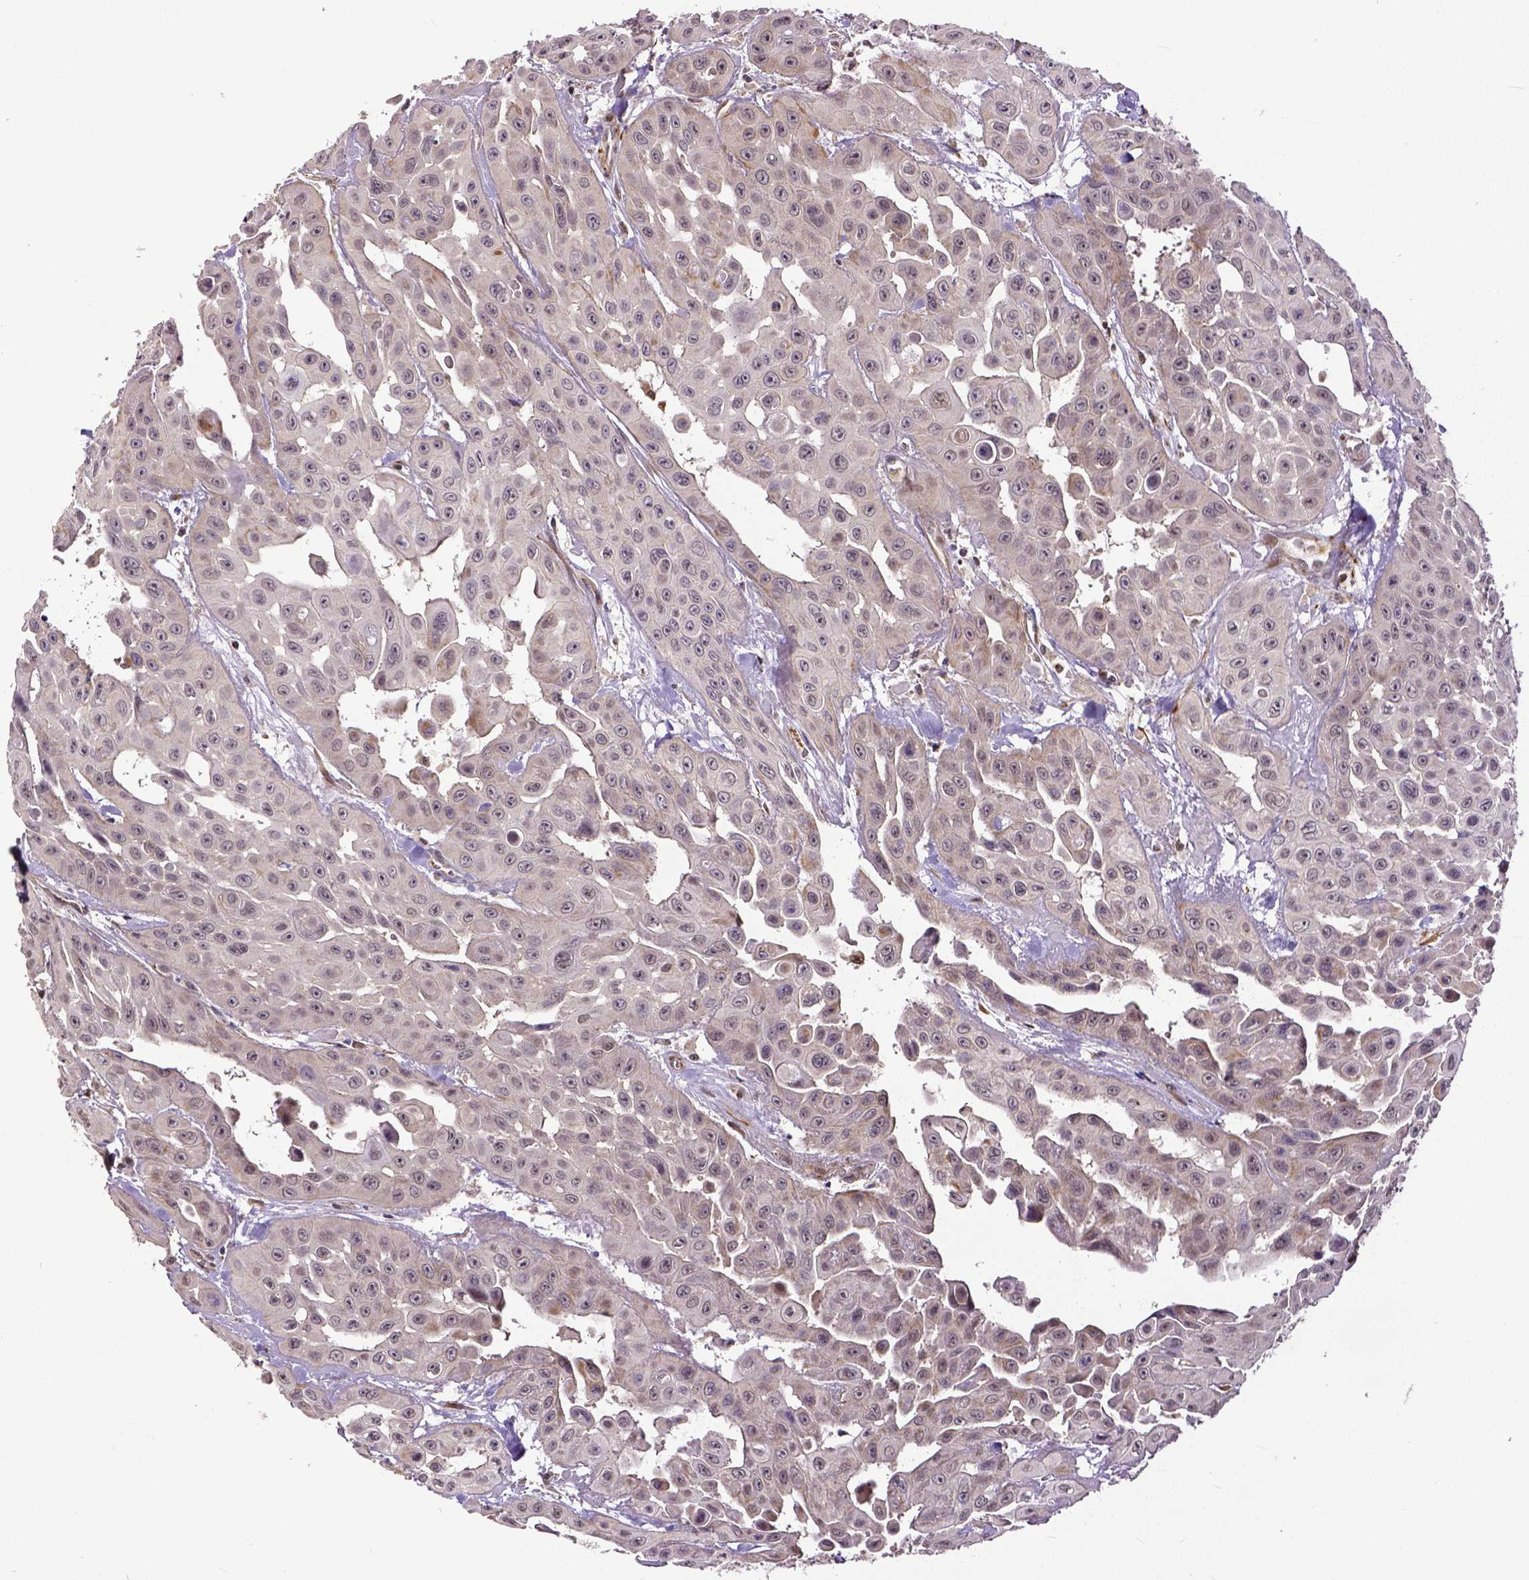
{"staining": {"intensity": "moderate", "quantity": "<25%", "location": "cytoplasmic/membranous"}, "tissue": "head and neck cancer", "cell_type": "Tumor cells", "image_type": "cancer", "snomed": [{"axis": "morphology", "description": "Adenocarcinoma, NOS"}, {"axis": "topography", "description": "Head-Neck"}], "caption": "Immunohistochemical staining of head and neck adenocarcinoma exhibits low levels of moderate cytoplasmic/membranous staining in approximately <25% of tumor cells.", "gene": "DICER1", "patient": {"sex": "male", "age": 73}}